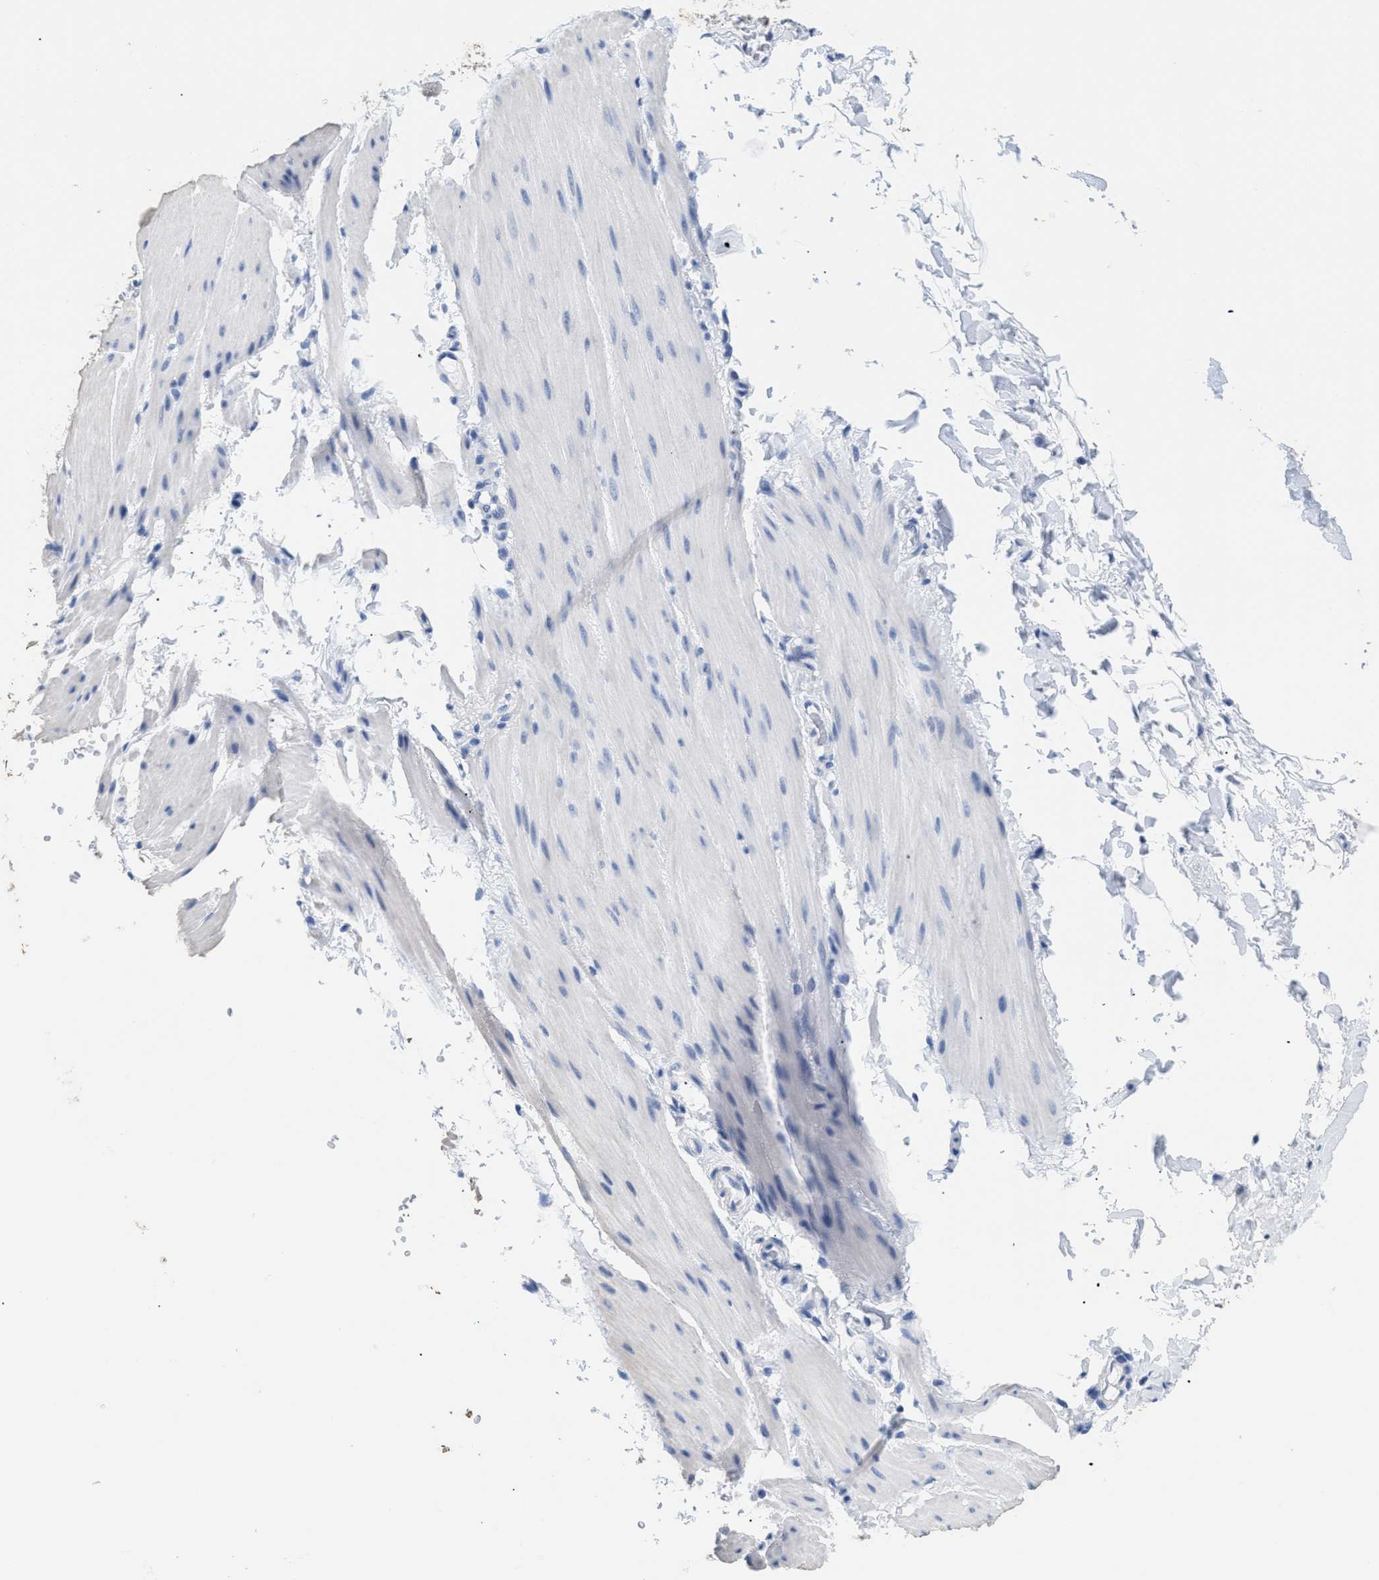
{"staining": {"intensity": "negative", "quantity": "none", "location": "none"}, "tissue": "smooth muscle", "cell_type": "Smooth muscle cells", "image_type": "normal", "snomed": [{"axis": "morphology", "description": "Normal tissue, NOS"}, {"axis": "topography", "description": "Smooth muscle"}, {"axis": "topography", "description": "Colon"}], "caption": "Protein analysis of unremarkable smooth muscle shows no significant staining in smooth muscle cells.", "gene": "DLC1", "patient": {"sex": "male", "age": 67}}